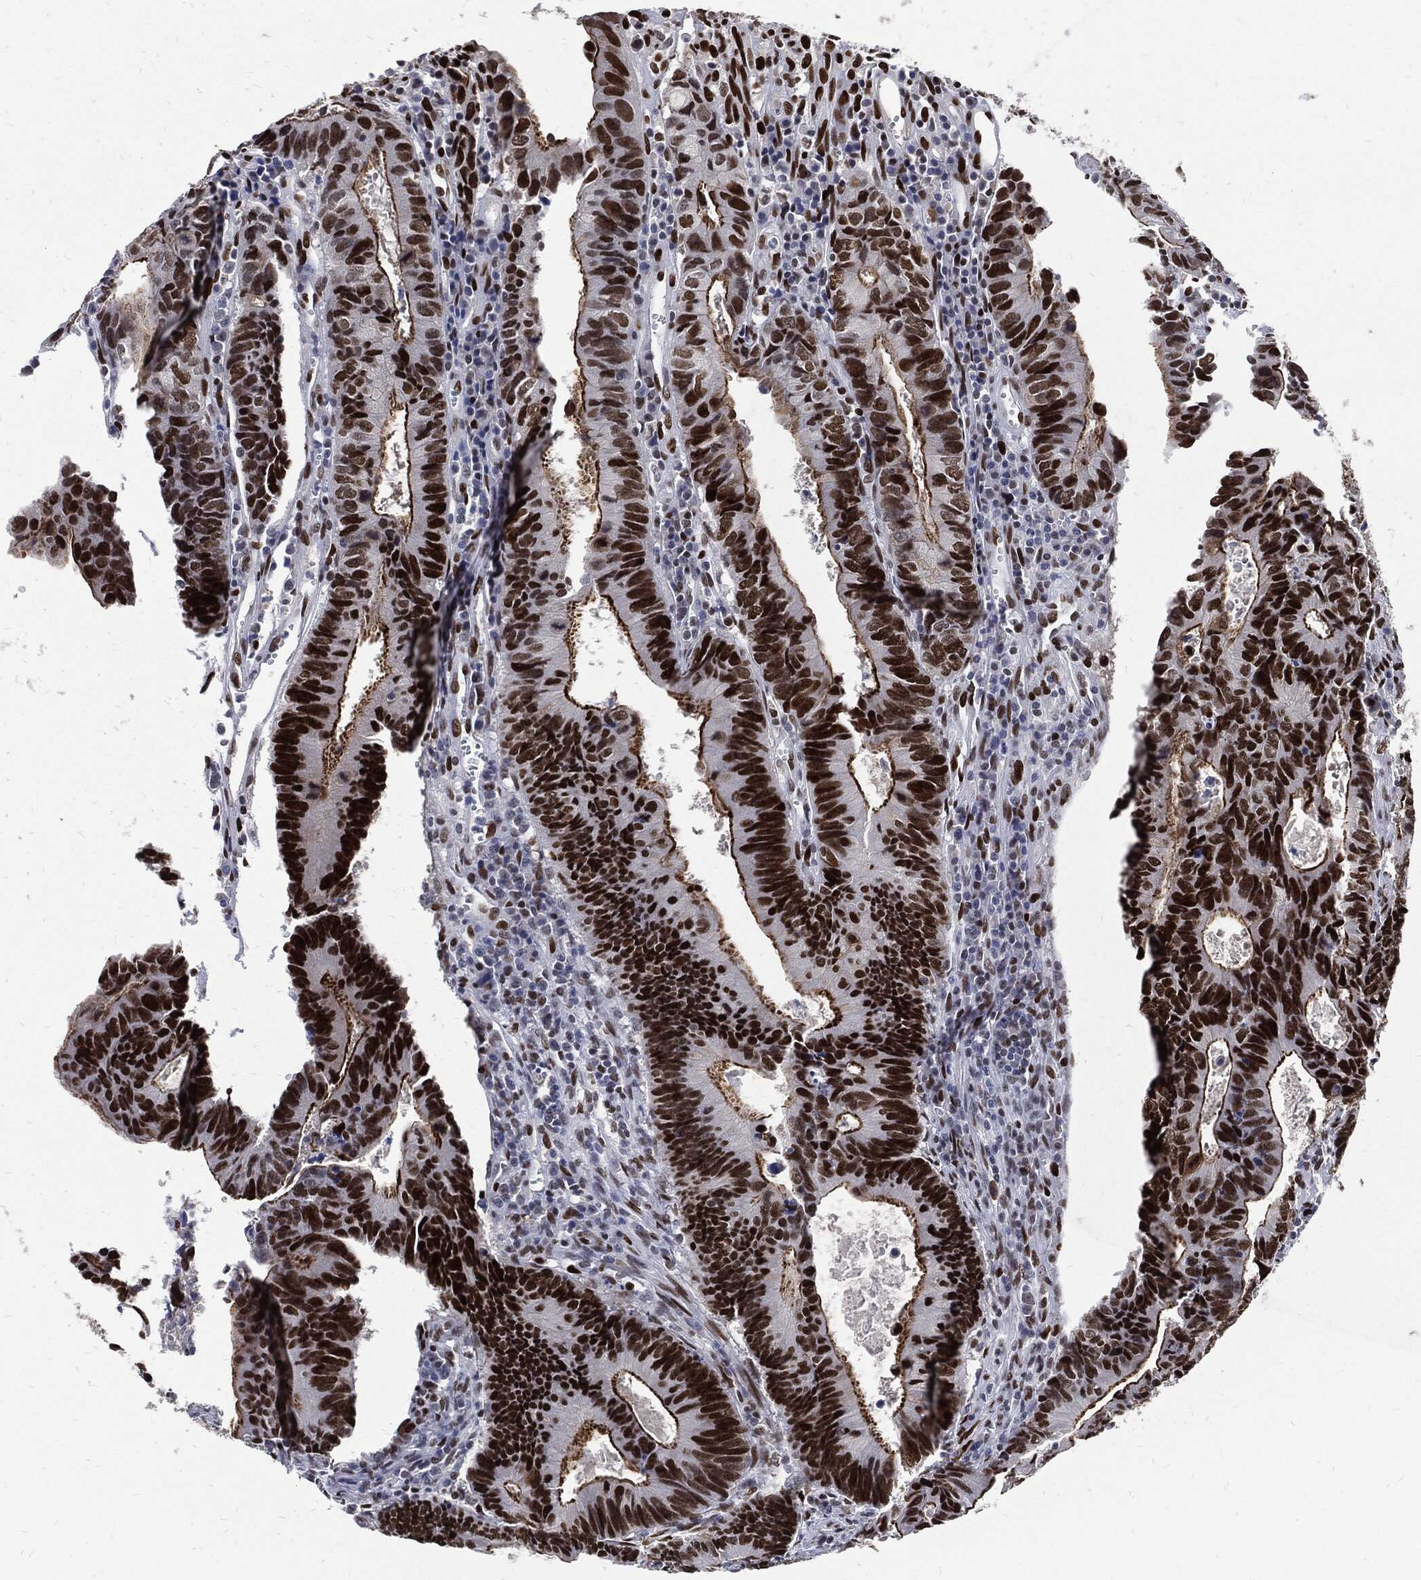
{"staining": {"intensity": "strong", "quantity": ">75%", "location": "nuclear"}, "tissue": "colorectal cancer", "cell_type": "Tumor cells", "image_type": "cancer", "snomed": [{"axis": "morphology", "description": "Adenocarcinoma, NOS"}, {"axis": "topography", "description": "Colon"}], "caption": "Tumor cells show high levels of strong nuclear positivity in about >75% of cells in colorectal cancer (adenocarcinoma). Immunohistochemistry (ihc) stains the protein of interest in brown and the nuclei are stained blue.", "gene": "JUN", "patient": {"sex": "female", "age": 87}}